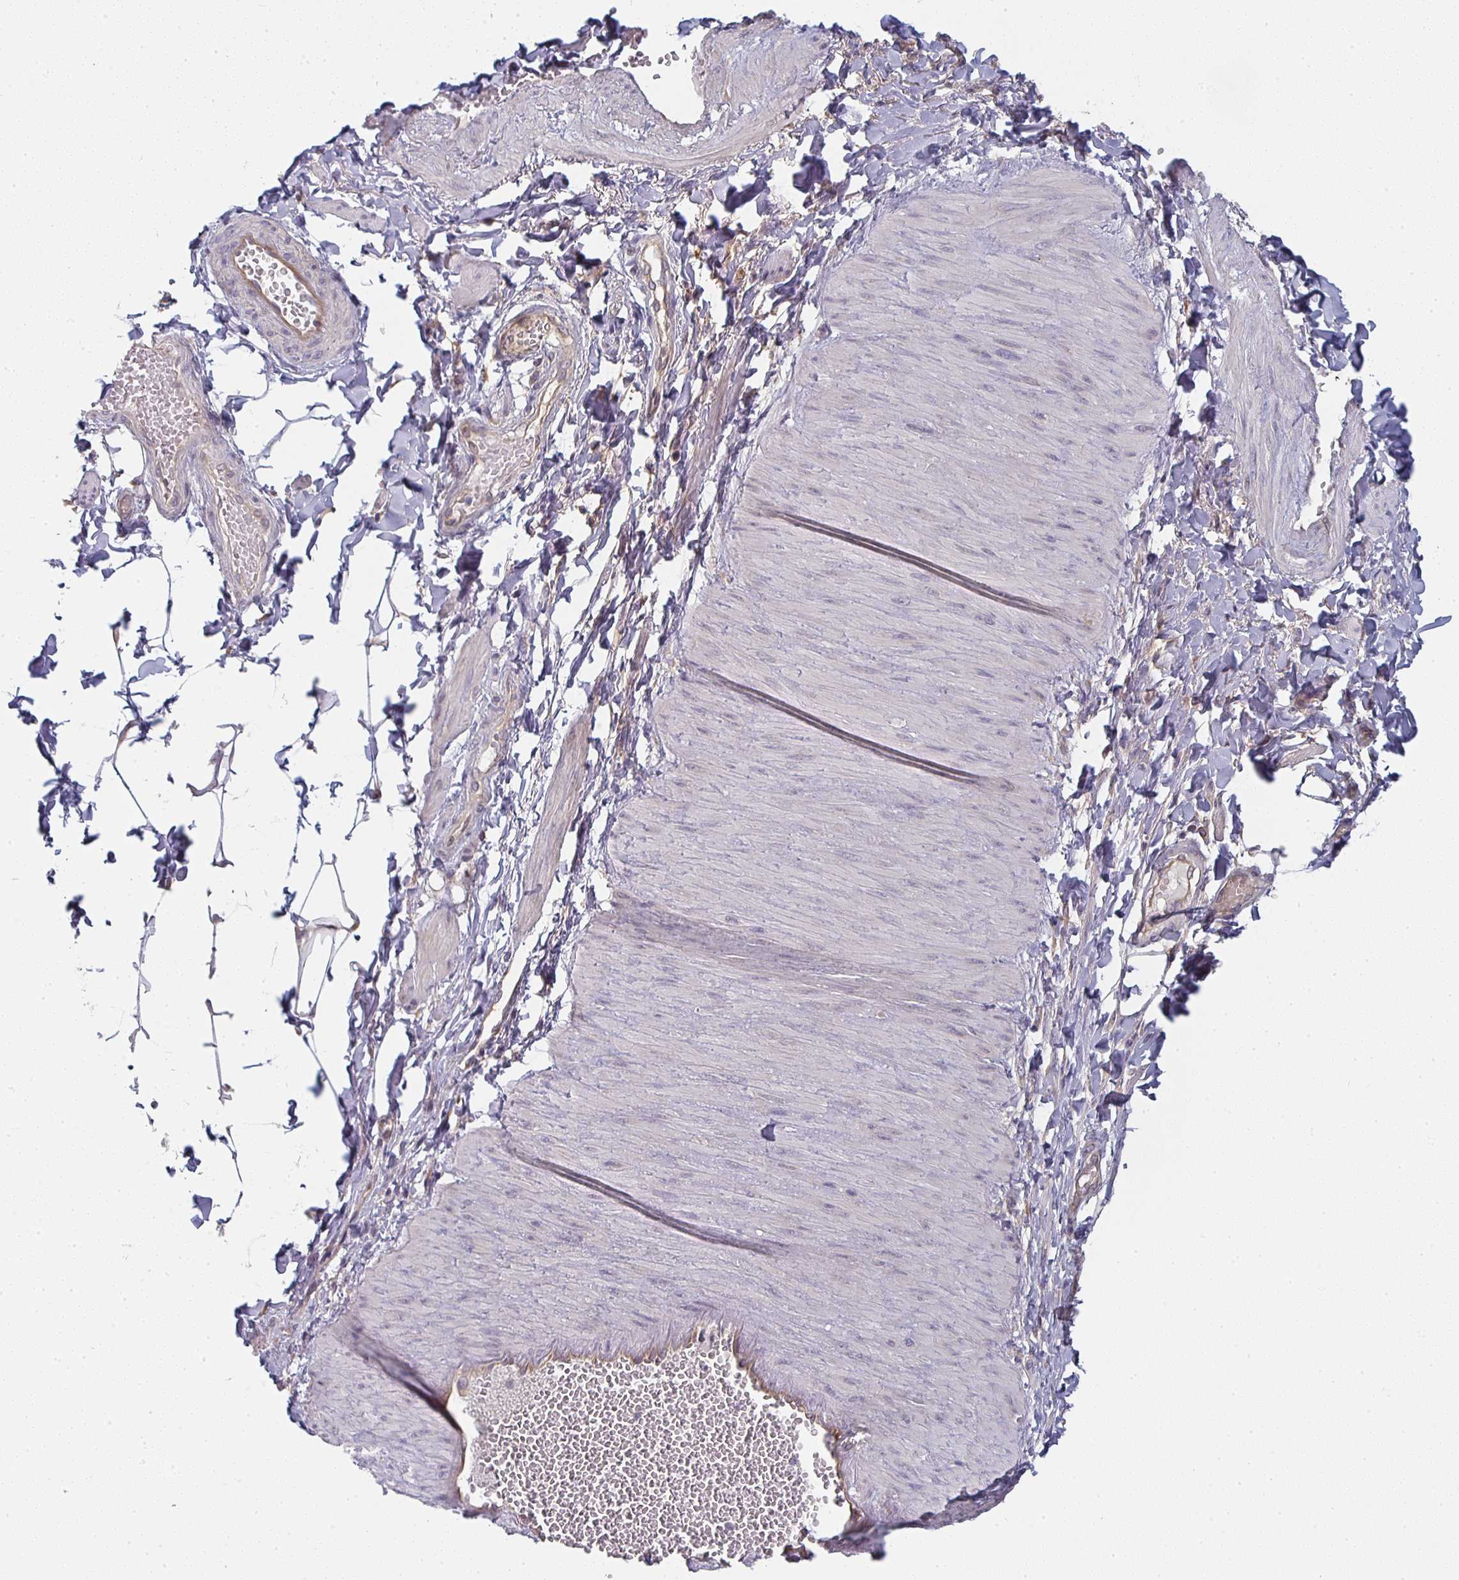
{"staining": {"intensity": "negative", "quantity": "none", "location": "none"}, "tissue": "adipose tissue", "cell_type": "Adipocytes", "image_type": "normal", "snomed": [{"axis": "morphology", "description": "Normal tissue, NOS"}, {"axis": "topography", "description": "Epididymis"}, {"axis": "topography", "description": "Peripheral nerve tissue"}], "caption": "High power microscopy image of an immunohistochemistry (IHC) histopathology image of unremarkable adipose tissue, revealing no significant staining in adipocytes.", "gene": "CTHRC1", "patient": {"sex": "male", "age": 32}}